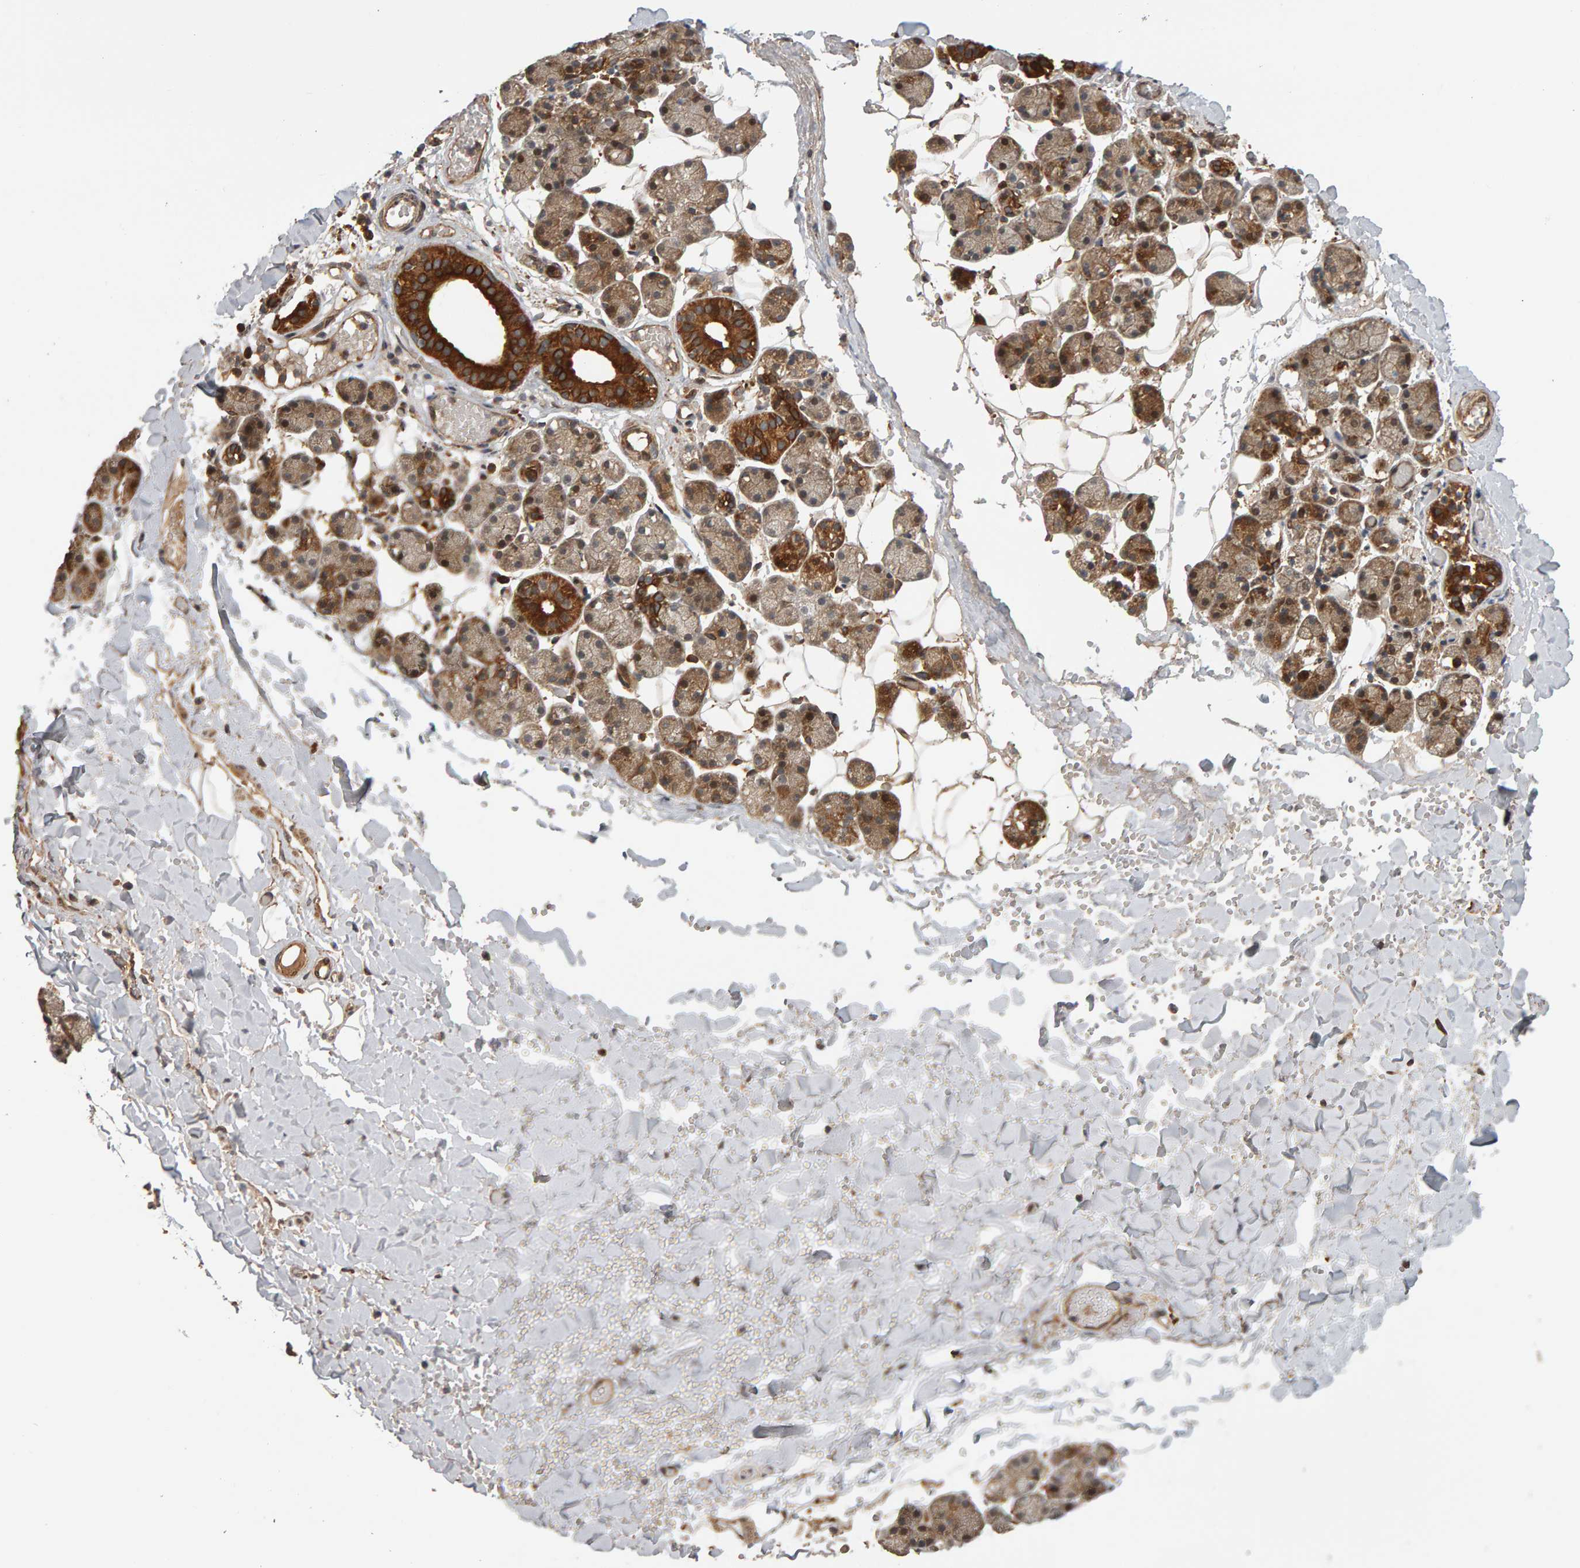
{"staining": {"intensity": "strong", "quantity": ">75%", "location": "cytoplasmic/membranous"}, "tissue": "salivary gland", "cell_type": "Glandular cells", "image_type": "normal", "snomed": [{"axis": "morphology", "description": "Normal tissue, NOS"}, {"axis": "topography", "description": "Salivary gland"}], "caption": "Protein expression analysis of benign human salivary gland reveals strong cytoplasmic/membranous expression in about >75% of glandular cells. Nuclei are stained in blue.", "gene": "ZFAND1", "patient": {"sex": "female", "age": 33}}